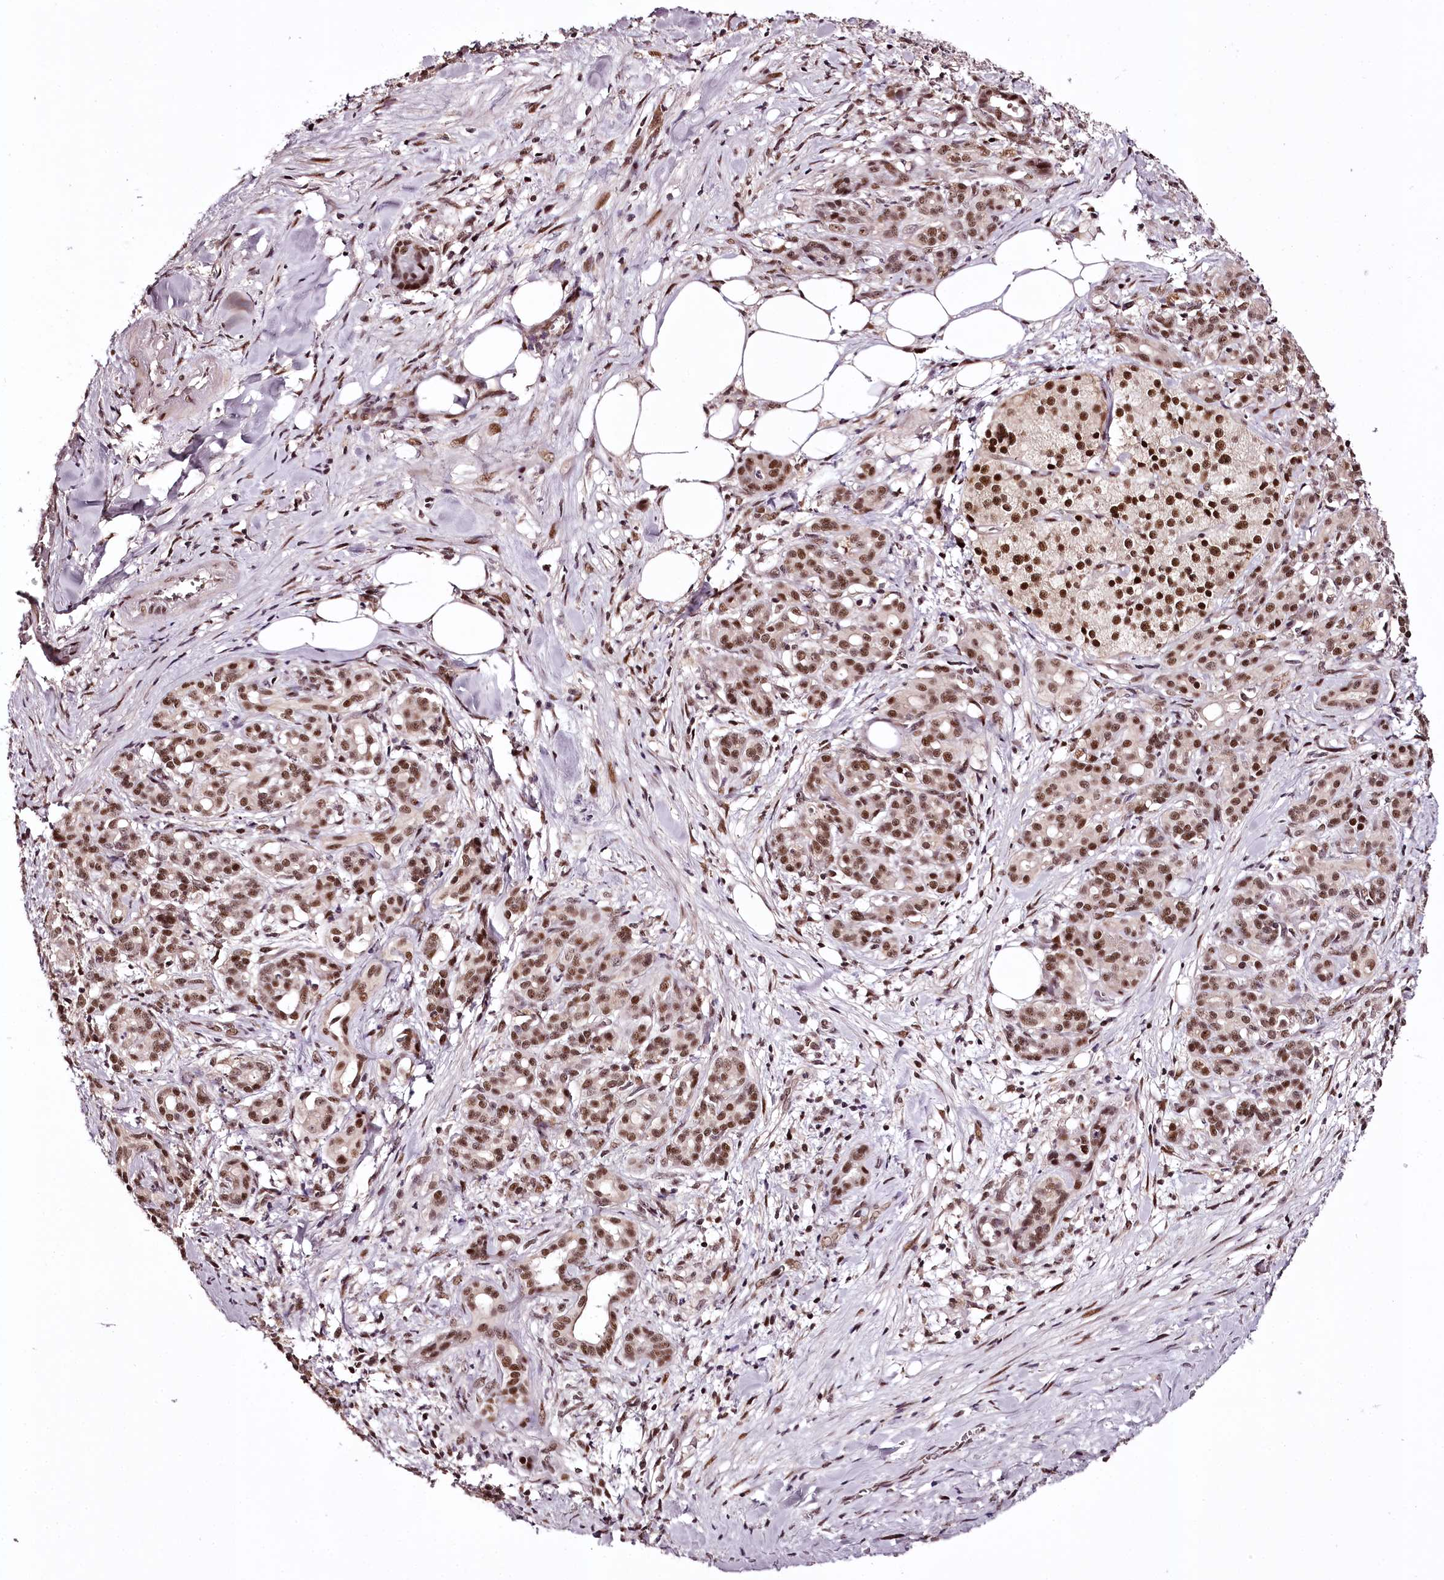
{"staining": {"intensity": "moderate", "quantity": ">75%", "location": "nuclear"}, "tissue": "pancreatic cancer", "cell_type": "Tumor cells", "image_type": "cancer", "snomed": [{"axis": "morphology", "description": "Adenocarcinoma, NOS"}, {"axis": "topography", "description": "Pancreas"}], "caption": "An image of human pancreatic cancer stained for a protein demonstrates moderate nuclear brown staining in tumor cells.", "gene": "TTC33", "patient": {"sex": "female", "age": 66}}